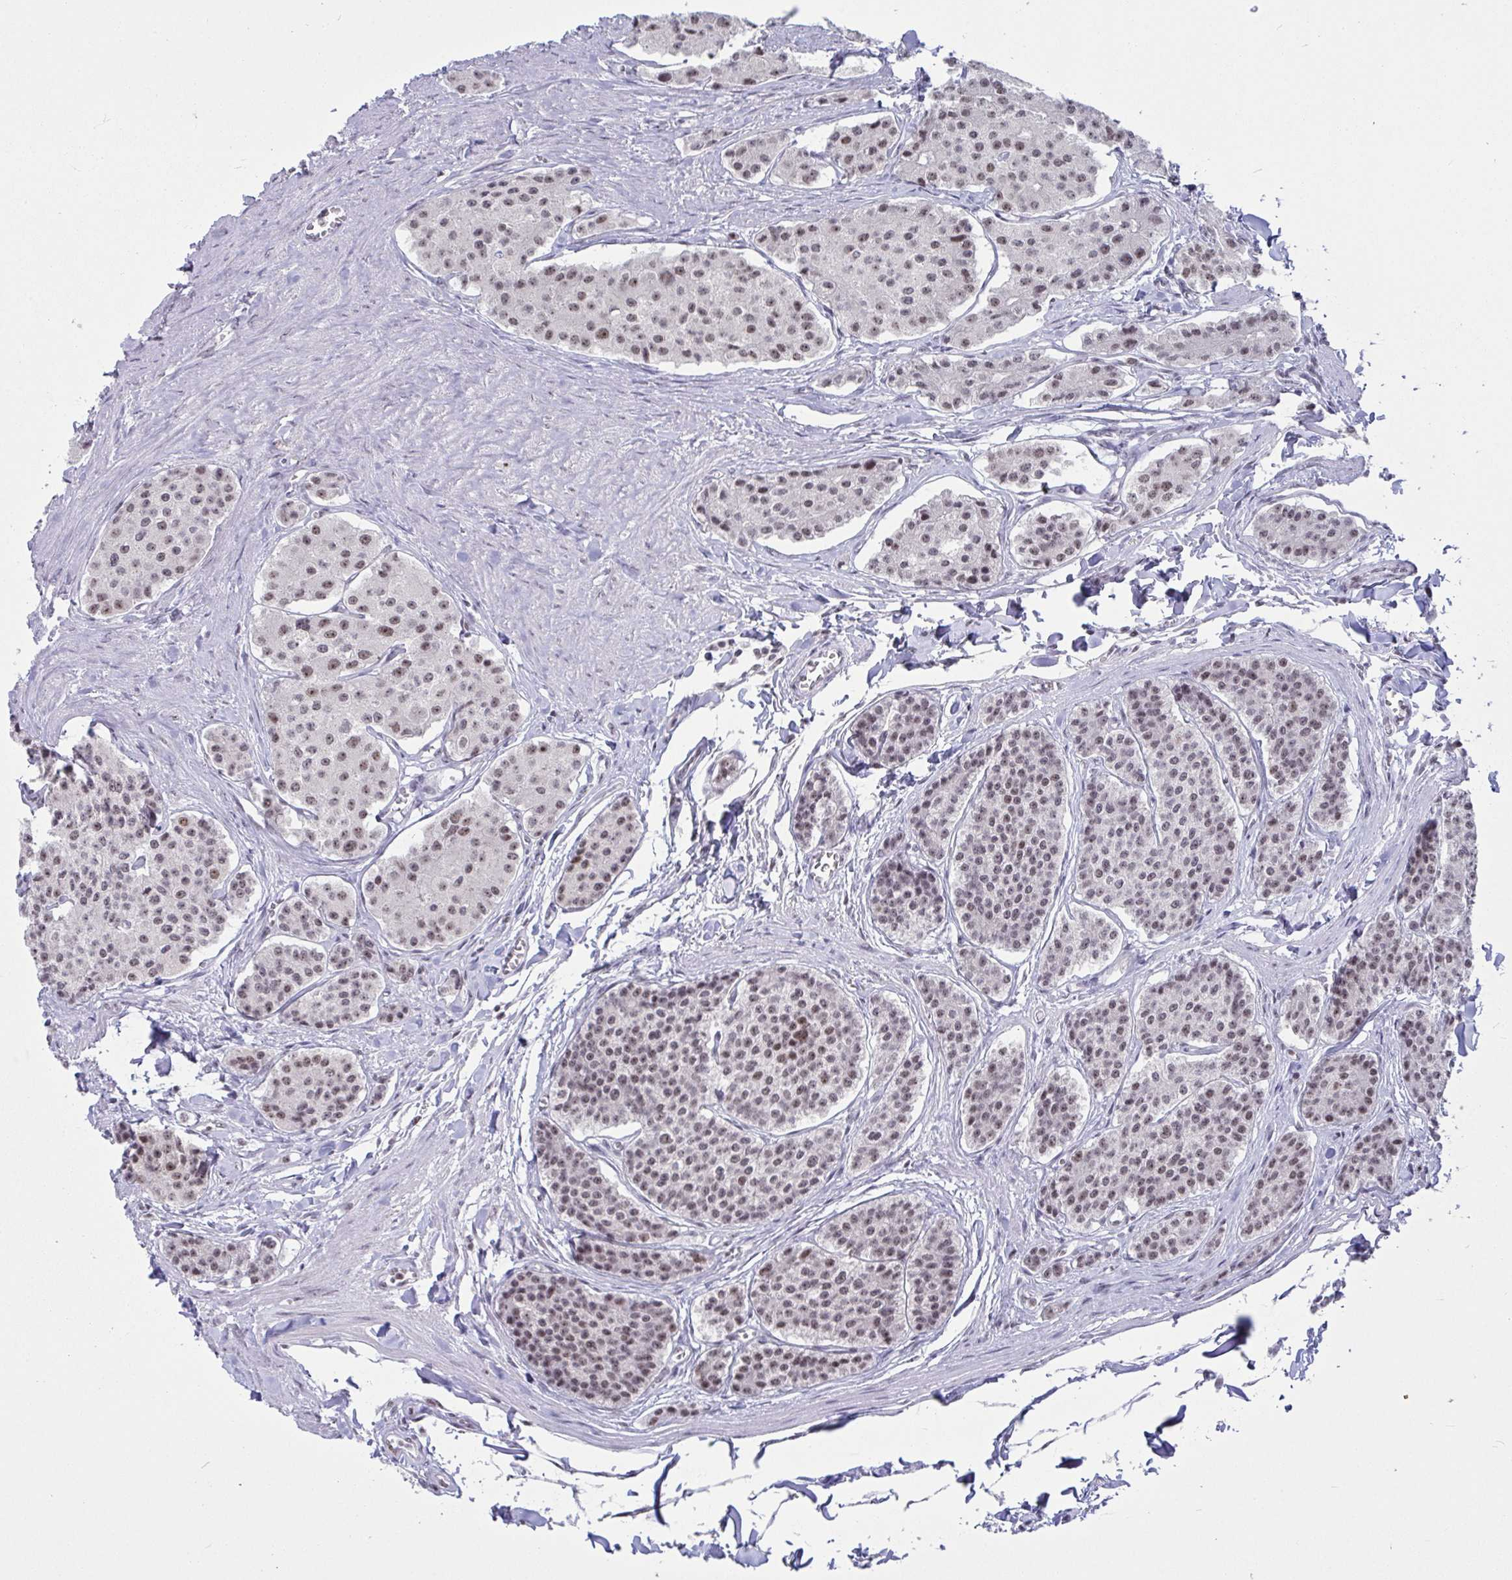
{"staining": {"intensity": "negative", "quantity": "none", "location": "none"}, "tissue": "carcinoid", "cell_type": "Tumor cells", "image_type": "cancer", "snomed": [{"axis": "morphology", "description": "Carcinoid, malignant, NOS"}, {"axis": "topography", "description": "Small intestine"}], "caption": "The histopathology image shows no staining of tumor cells in carcinoid. (Brightfield microscopy of DAB immunohistochemistry at high magnification).", "gene": "SUPT16H", "patient": {"sex": "female", "age": 65}}